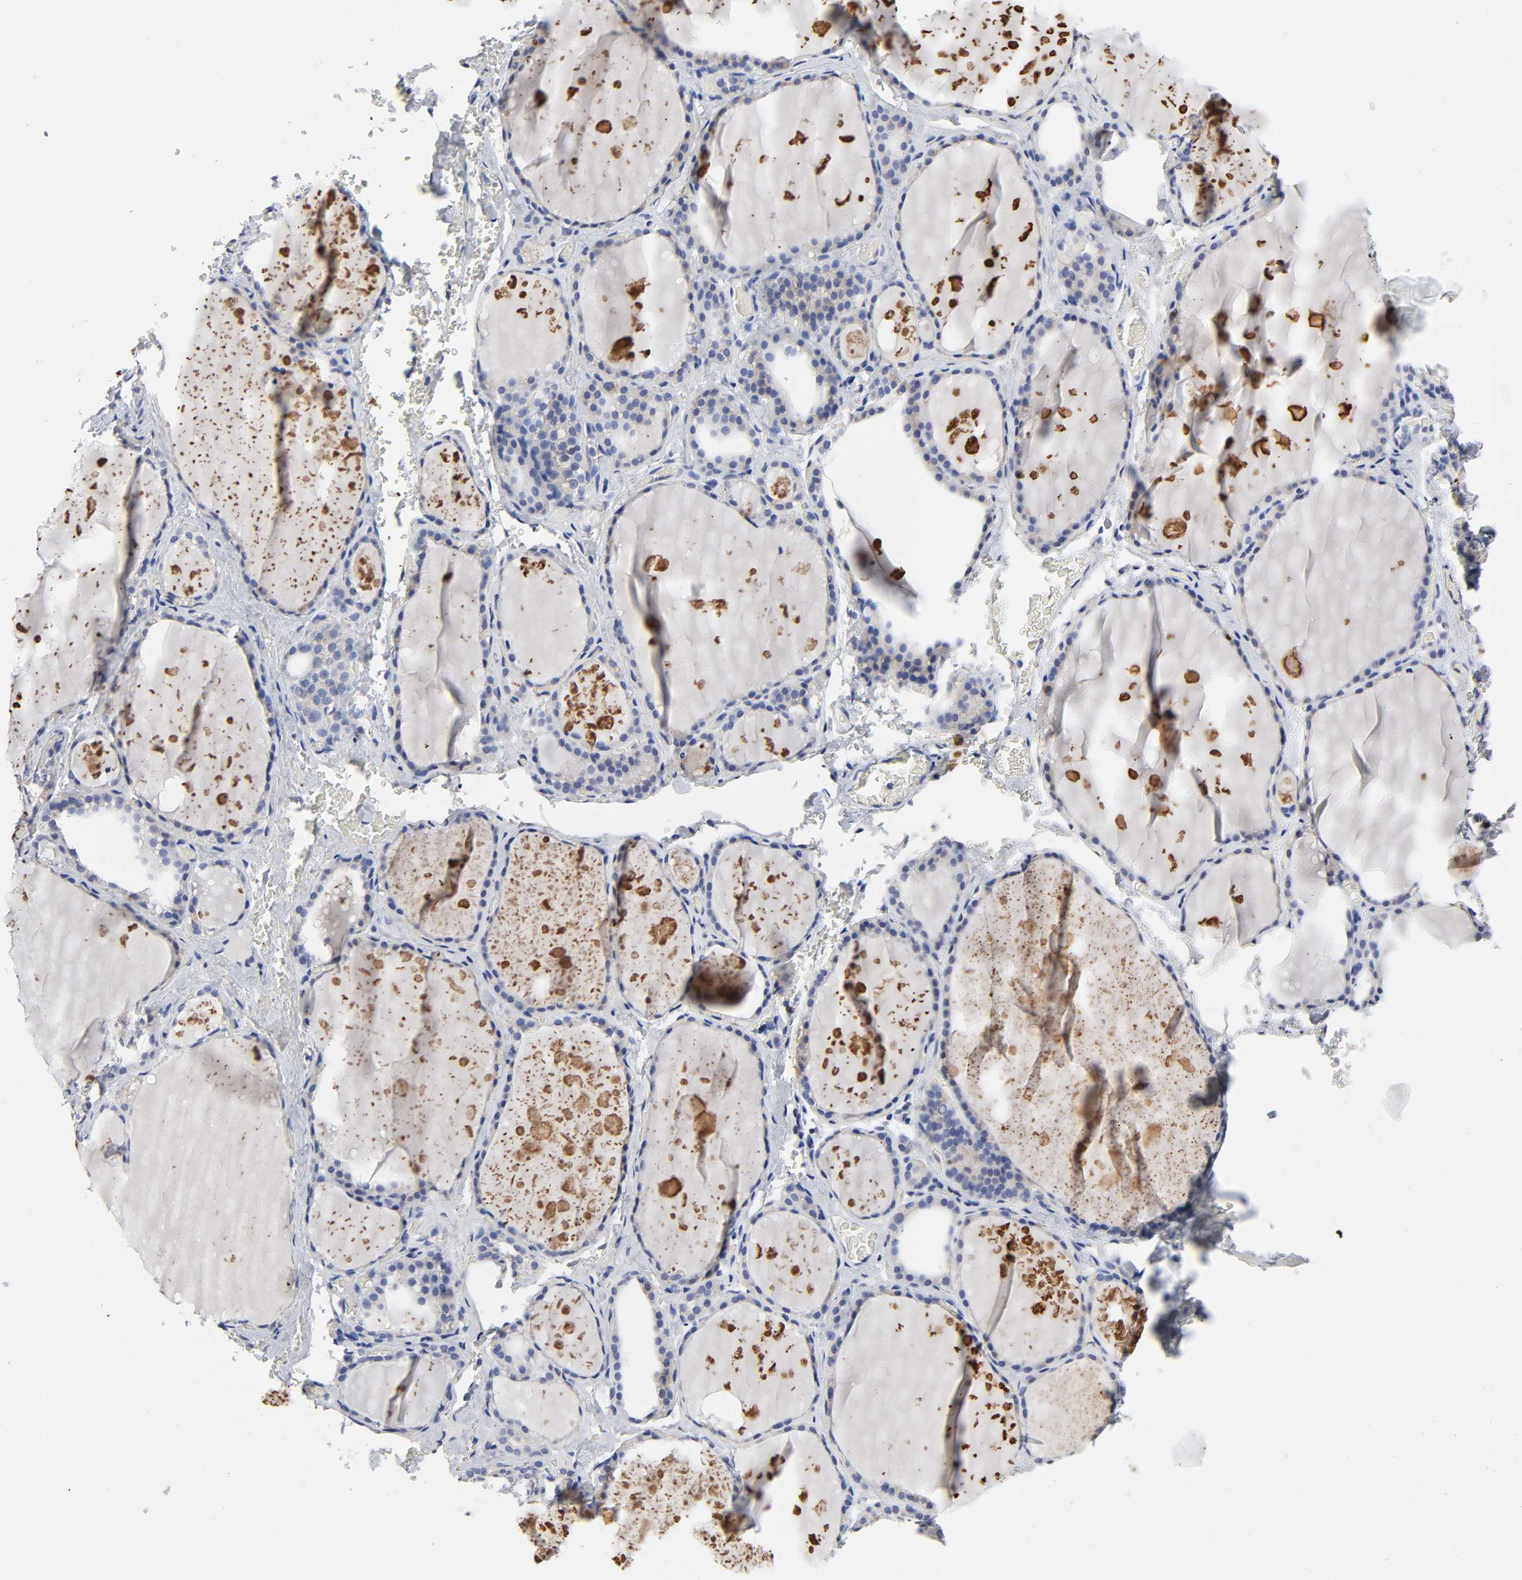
{"staining": {"intensity": "weak", "quantity": "<25%", "location": "cytoplasmic/membranous"}, "tissue": "thyroid gland", "cell_type": "Glandular cells", "image_type": "normal", "snomed": [{"axis": "morphology", "description": "Normal tissue, NOS"}, {"axis": "topography", "description": "Thyroid gland"}], "caption": "Protein analysis of unremarkable thyroid gland displays no significant staining in glandular cells. (Immunohistochemistry (ihc), brightfield microscopy, high magnification).", "gene": "AOPEP", "patient": {"sex": "male", "age": 61}}